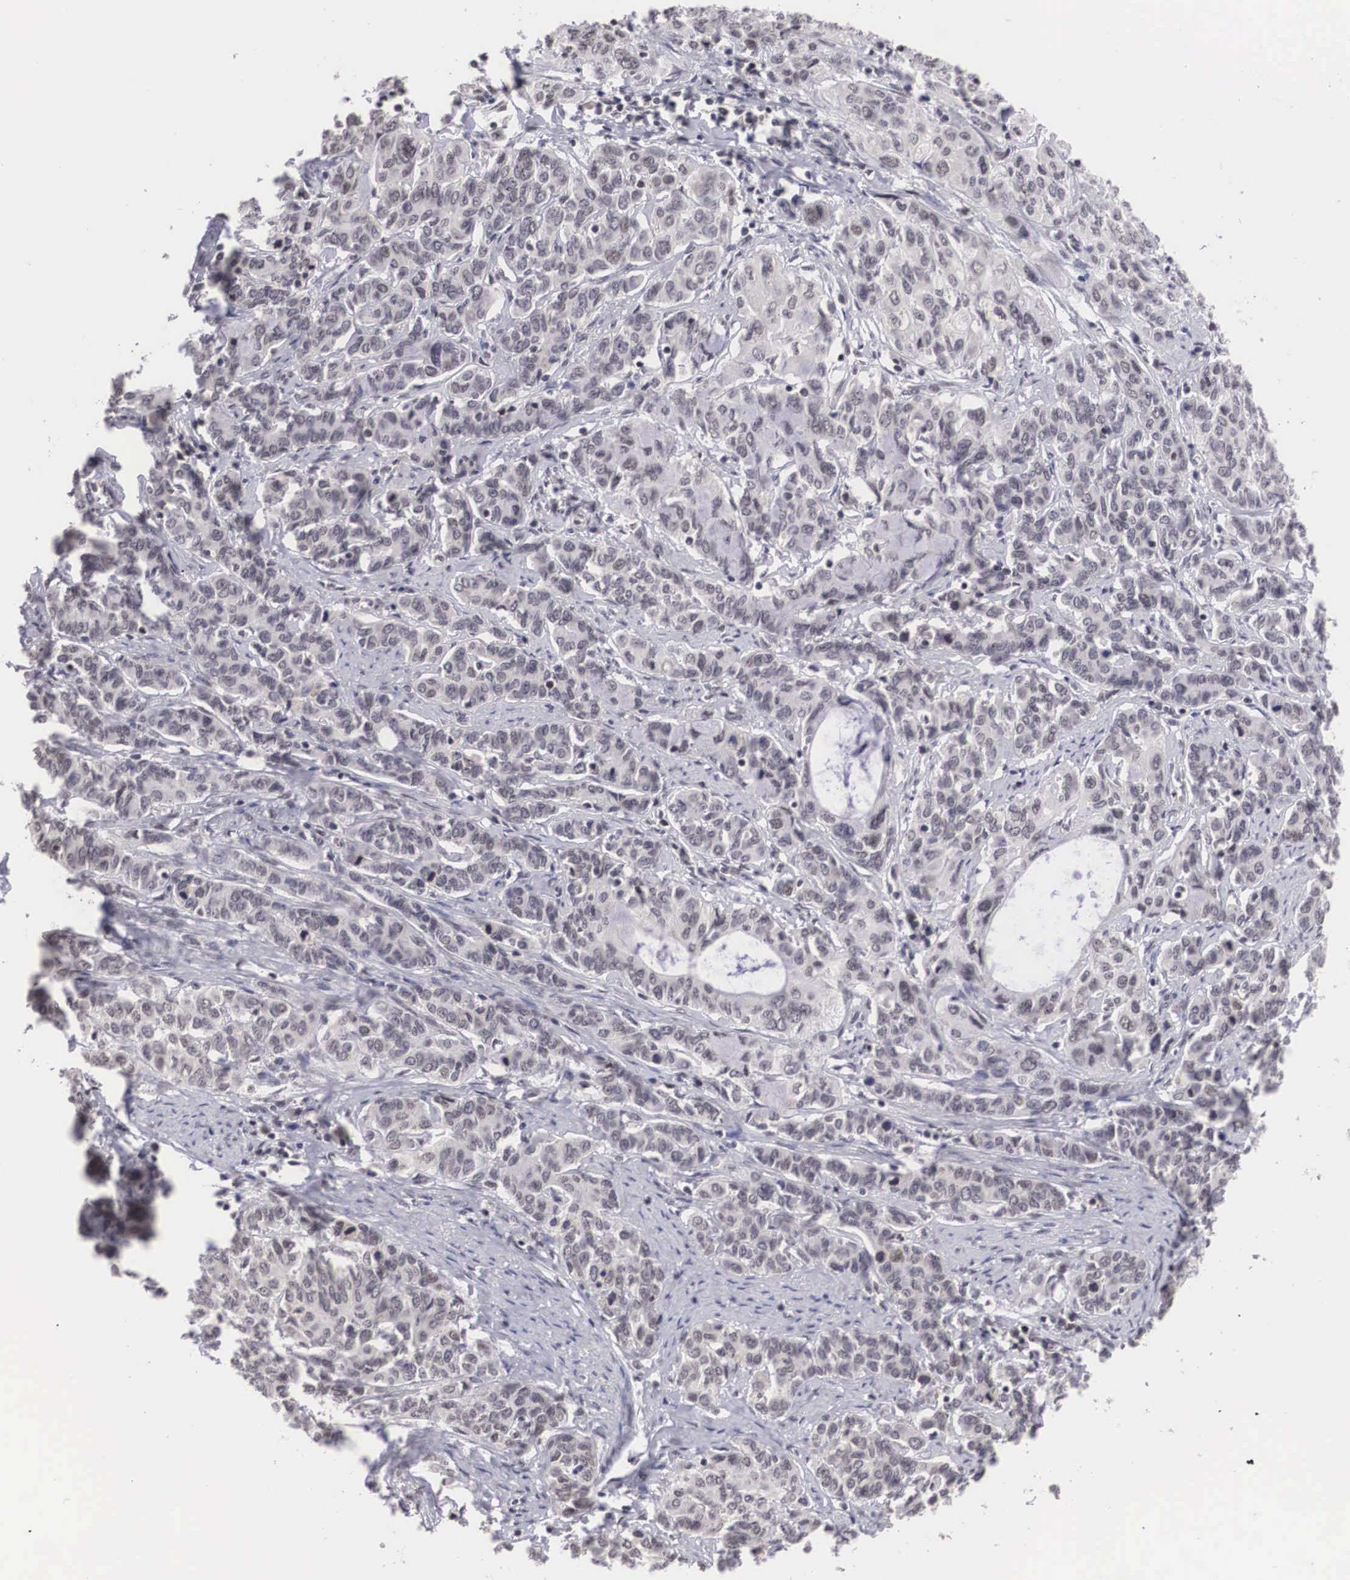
{"staining": {"intensity": "negative", "quantity": "none", "location": "none"}, "tissue": "cervical cancer", "cell_type": "Tumor cells", "image_type": "cancer", "snomed": [{"axis": "morphology", "description": "Squamous cell carcinoma, NOS"}, {"axis": "topography", "description": "Cervix"}], "caption": "A high-resolution photomicrograph shows immunohistochemistry staining of cervical squamous cell carcinoma, which demonstrates no significant staining in tumor cells. (IHC, brightfield microscopy, high magnification).", "gene": "MORC2", "patient": {"sex": "female", "age": 38}}